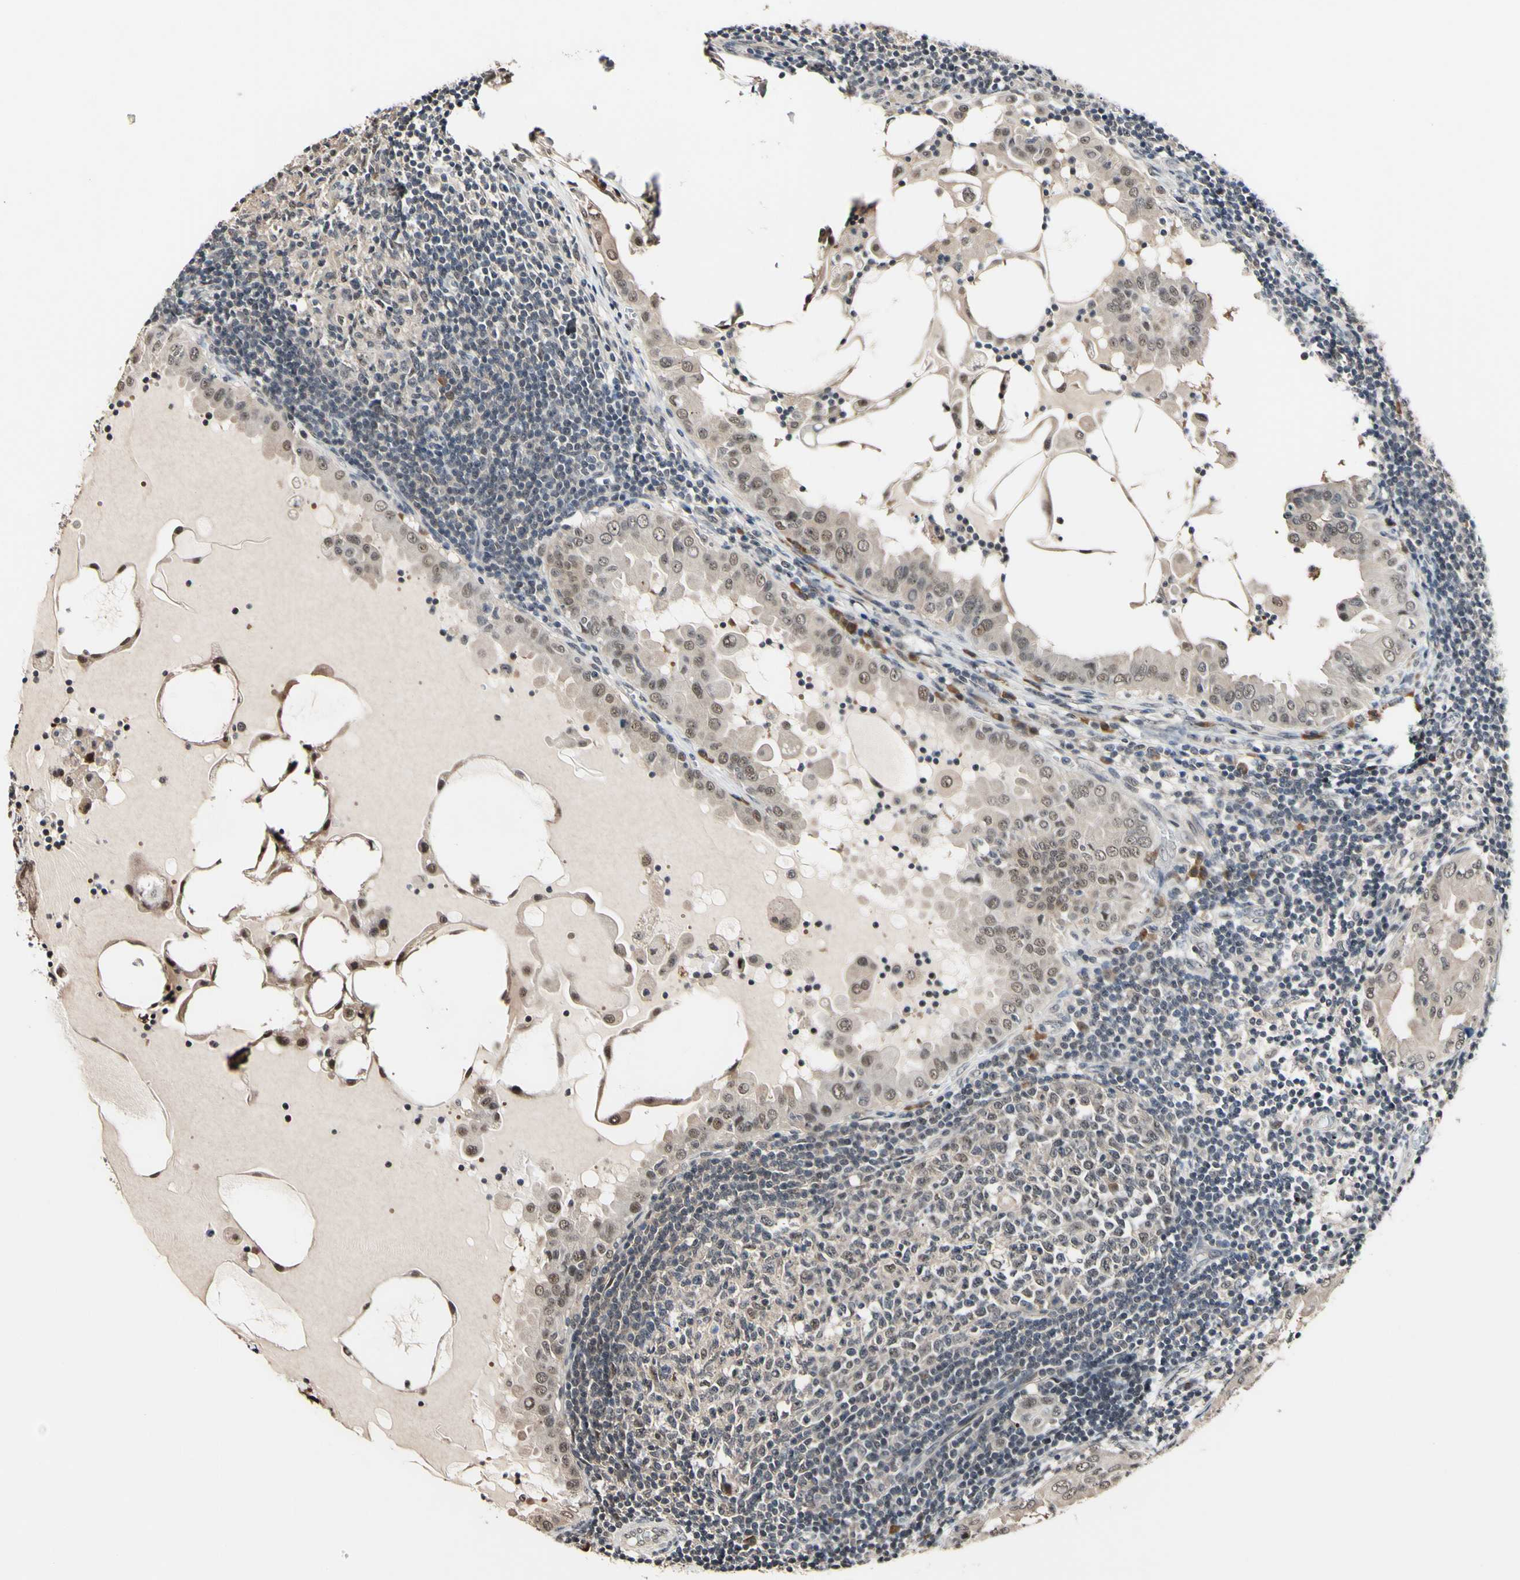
{"staining": {"intensity": "weak", "quantity": ">75%", "location": "cytoplasmic/membranous,nuclear"}, "tissue": "thyroid cancer", "cell_type": "Tumor cells", "image_type": "cancer", "snomed": [{"axis": "morphology", "description": "Papillary adenocarcinoma, NOS"}, {"axis": "topography", "description": "Thyroid gland"}], "caption": "Thyroid cancer (papillary adenocarcinoma) tissue displays weak cytoplasmic/membranous and nuclear expression in approximately >75% of tumor cells Nuclei are stained in blue.", "gene": "PSMD10", "patient": {"sex": "male", "age": 33}}